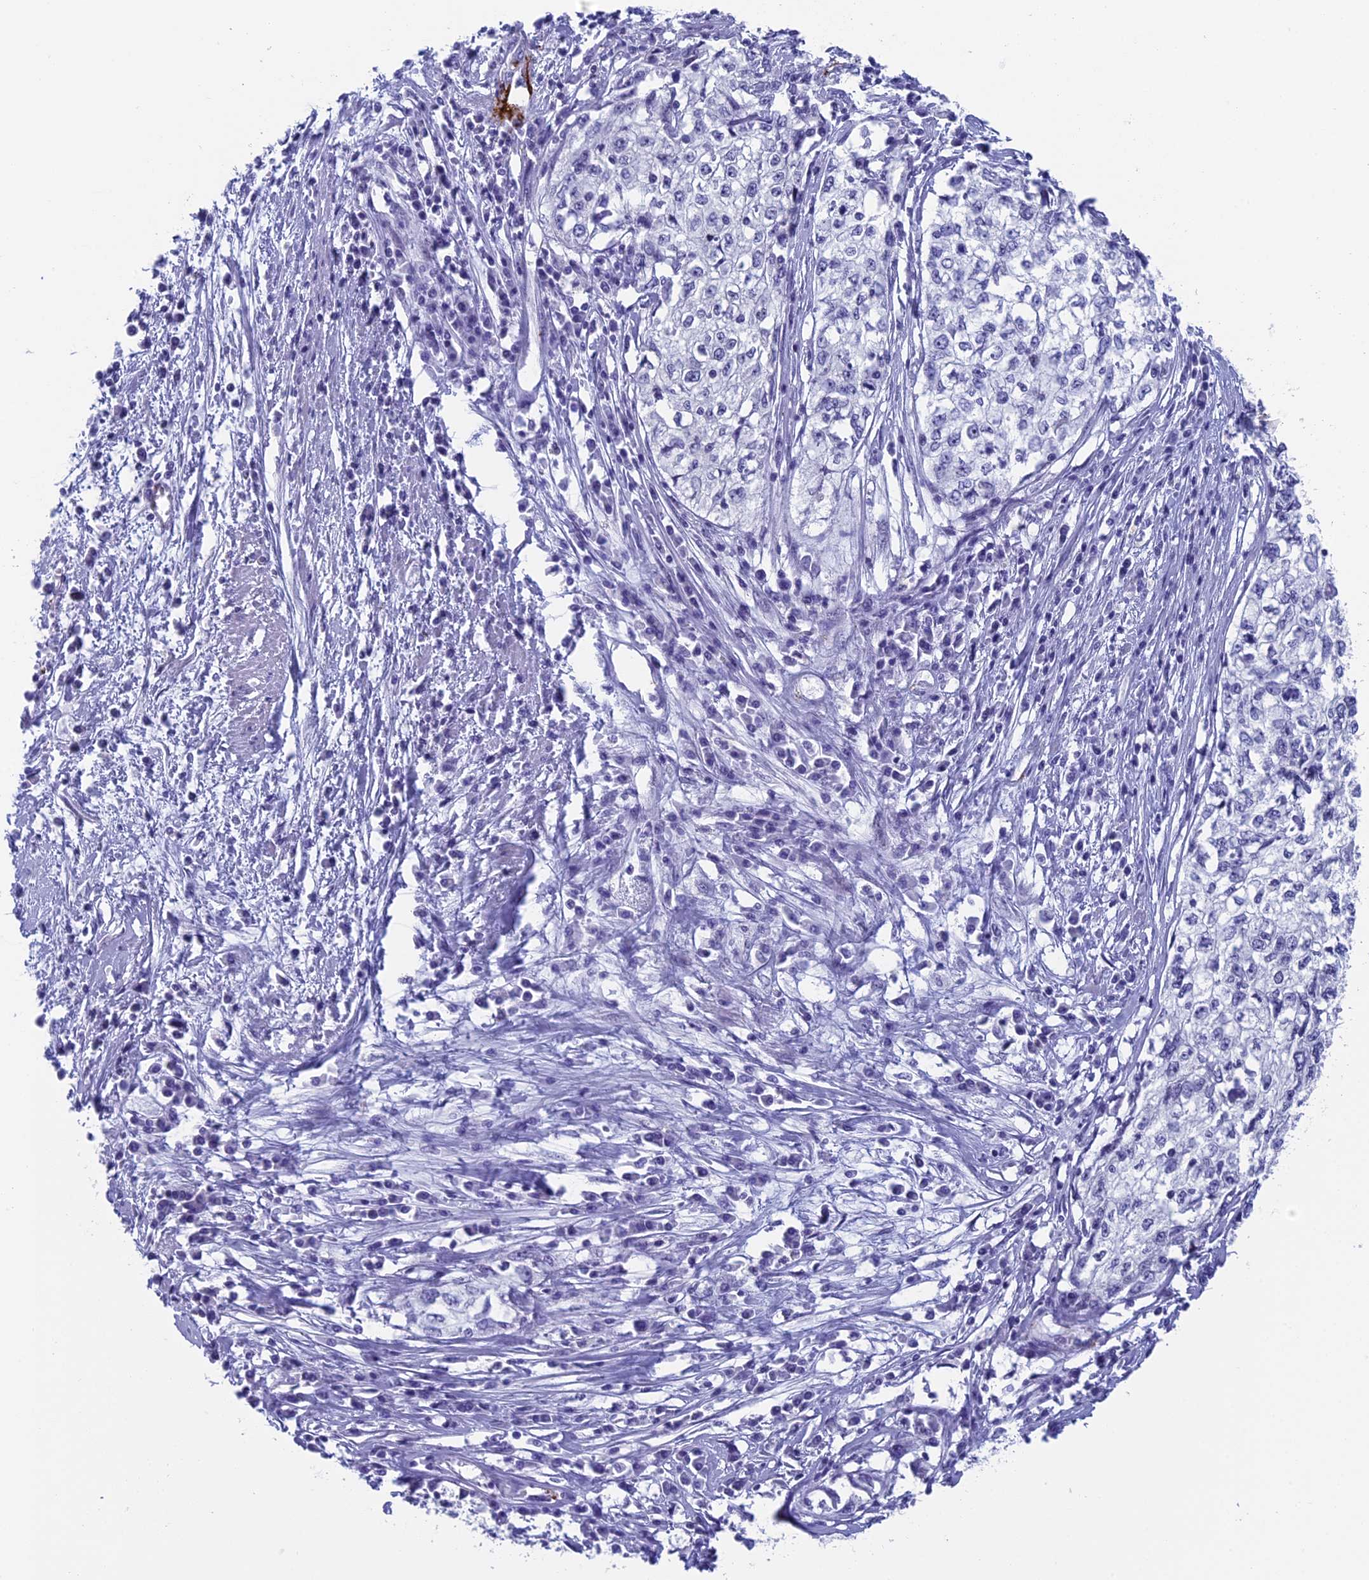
{"staining": {"intensity": "negative", "quantity": "none", "location": "none"}, "tissue": "cervical cancer", "cell_type": "Tumor cells", "image_type": "cancer", "snomed": [{"axis": "morphology", "description": "Squamous cell carcinoma, NOS"}, {"axis": "topography", "description": "Cervix"}], "caption": "A histopathology image of human squamous cell carcinoma (cervical) is negative for staining in tumor cells.", "gene": "AIFM2", "patient": {"sex": "female", "age": 57}}